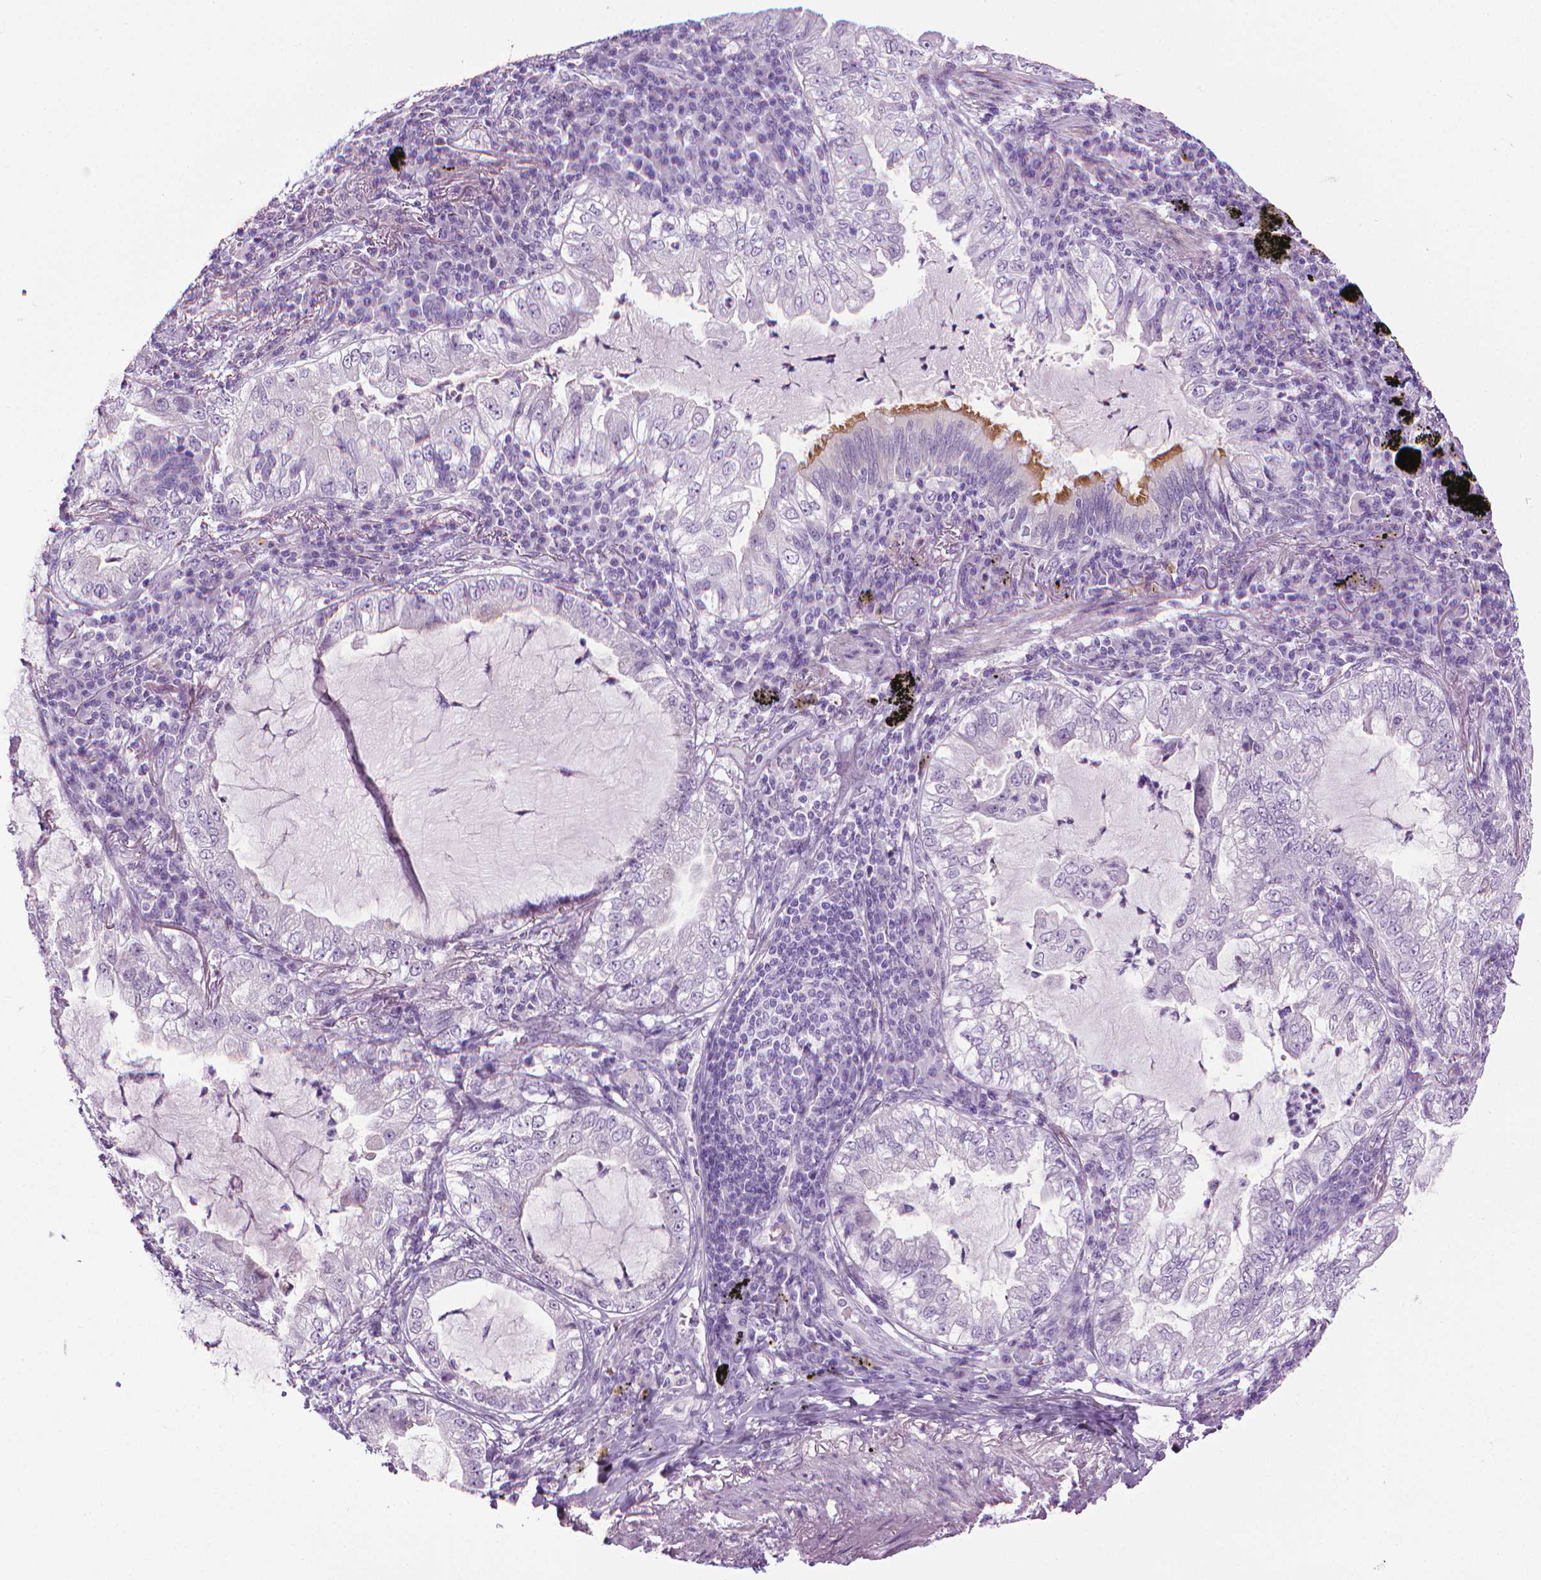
{"staining": {"intensity": "negative", "quantity": "none", "location": "none"}, "tissue": "lung cancer", "cell_type": "Tumor cells", "image_type": "cancer", "snomed": [{"axis": "morphology", "description": "Adenocarcinoma, NOS"}, {"axis": "topography", "description": "Lung"}], "caption": "Lung adenocarcinoma was stained to show a protein in brown. There is no significant positivity in tumor cells.", "gene": "DNAI7", "patient": {"sex": "female", "age": 73}}